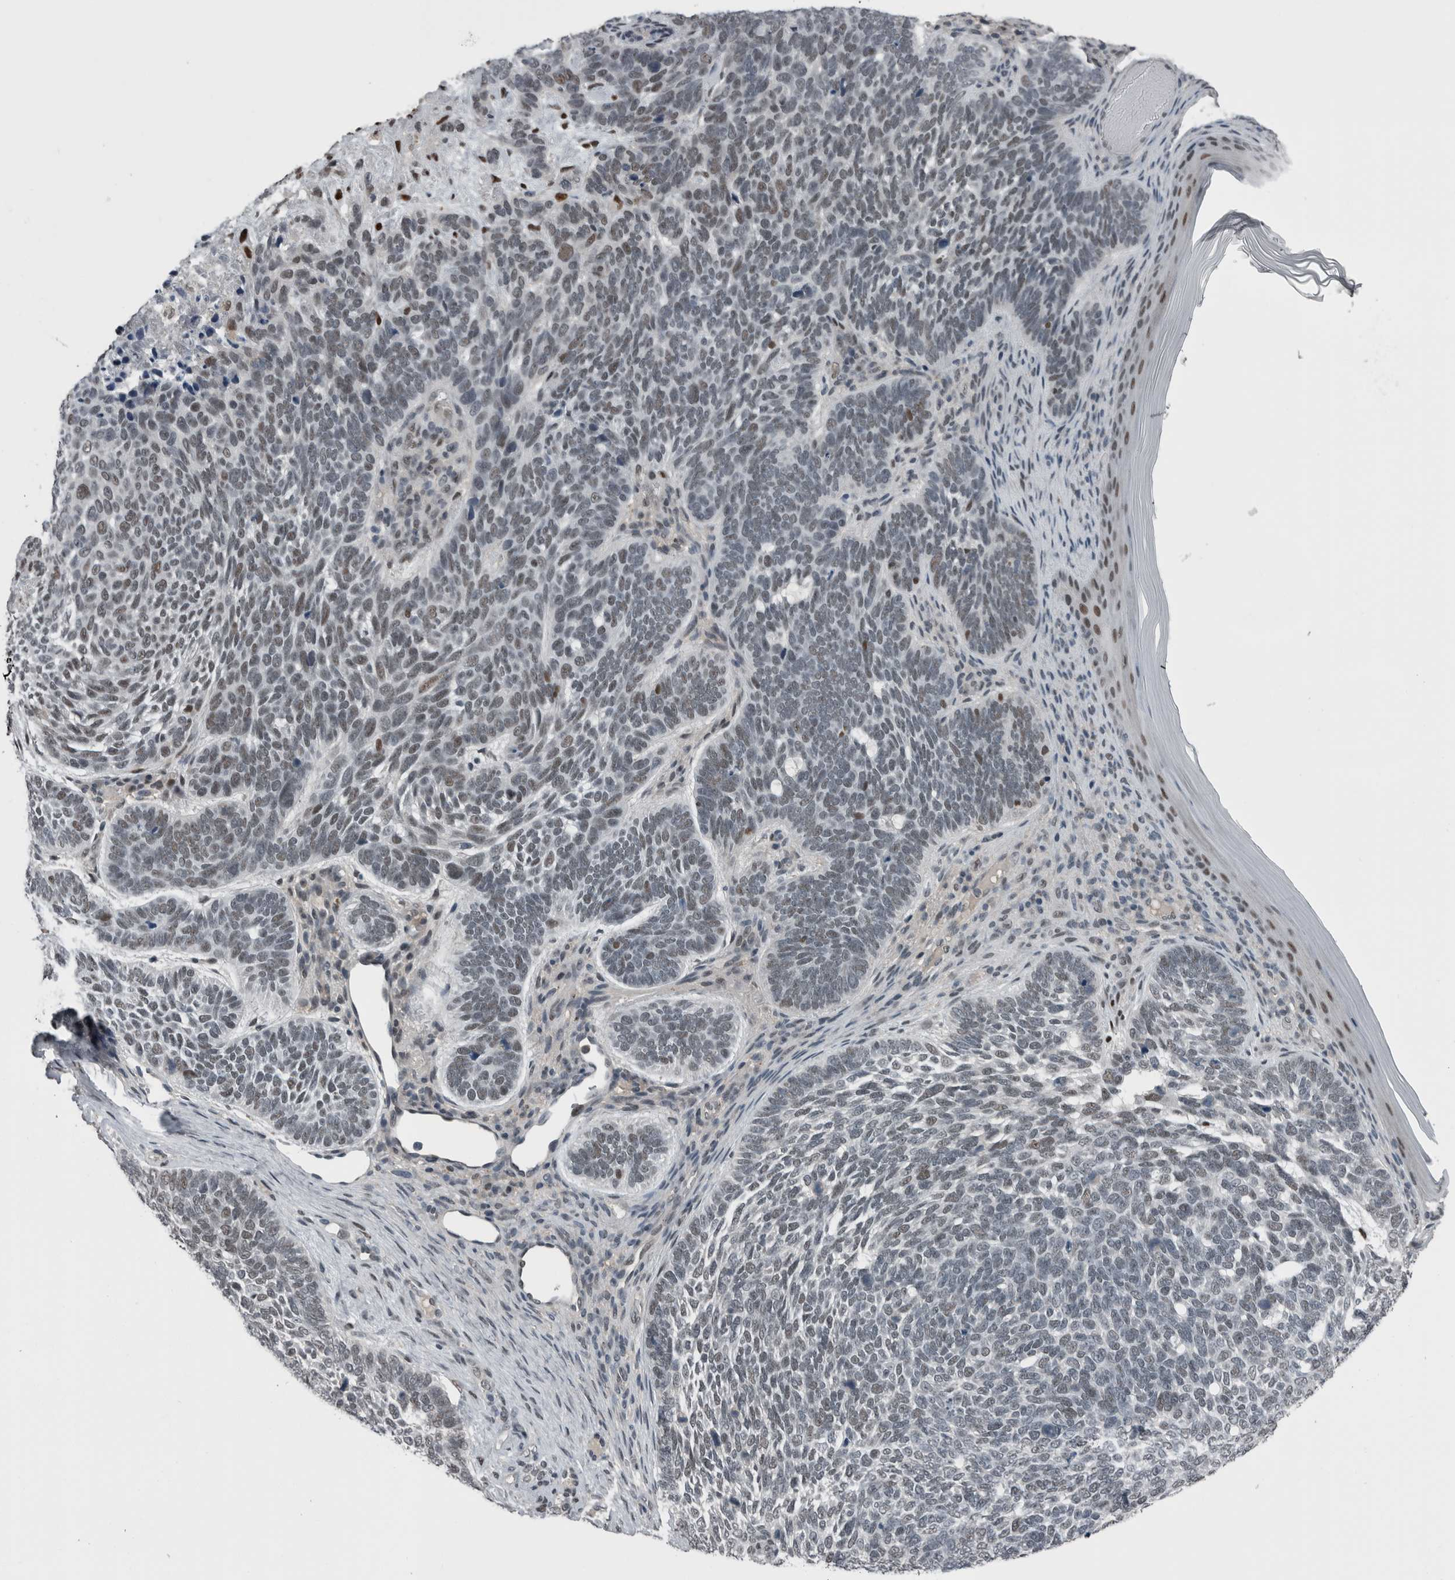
{"staining": {"intensity": "weak", "quantity": "<25%", "location": "nuclear"}, "tissue": "skin cancer", "cell_type": "Tumor cells", "image_type": "cancer", "snomed": [{"axis": "morphology", "description": "Basal cell carcinoma"}, {"axis": "topography", "description": "Skin"}], "caption": "Immunohistochemistry (IHC) photomicrograph of basal cell carcinoma (skin) stained for a protein (brown), which exhibits no staining in tumor cells.", "gene": "ZBTB21", "patient": {"sex": "female", "age": 85}}